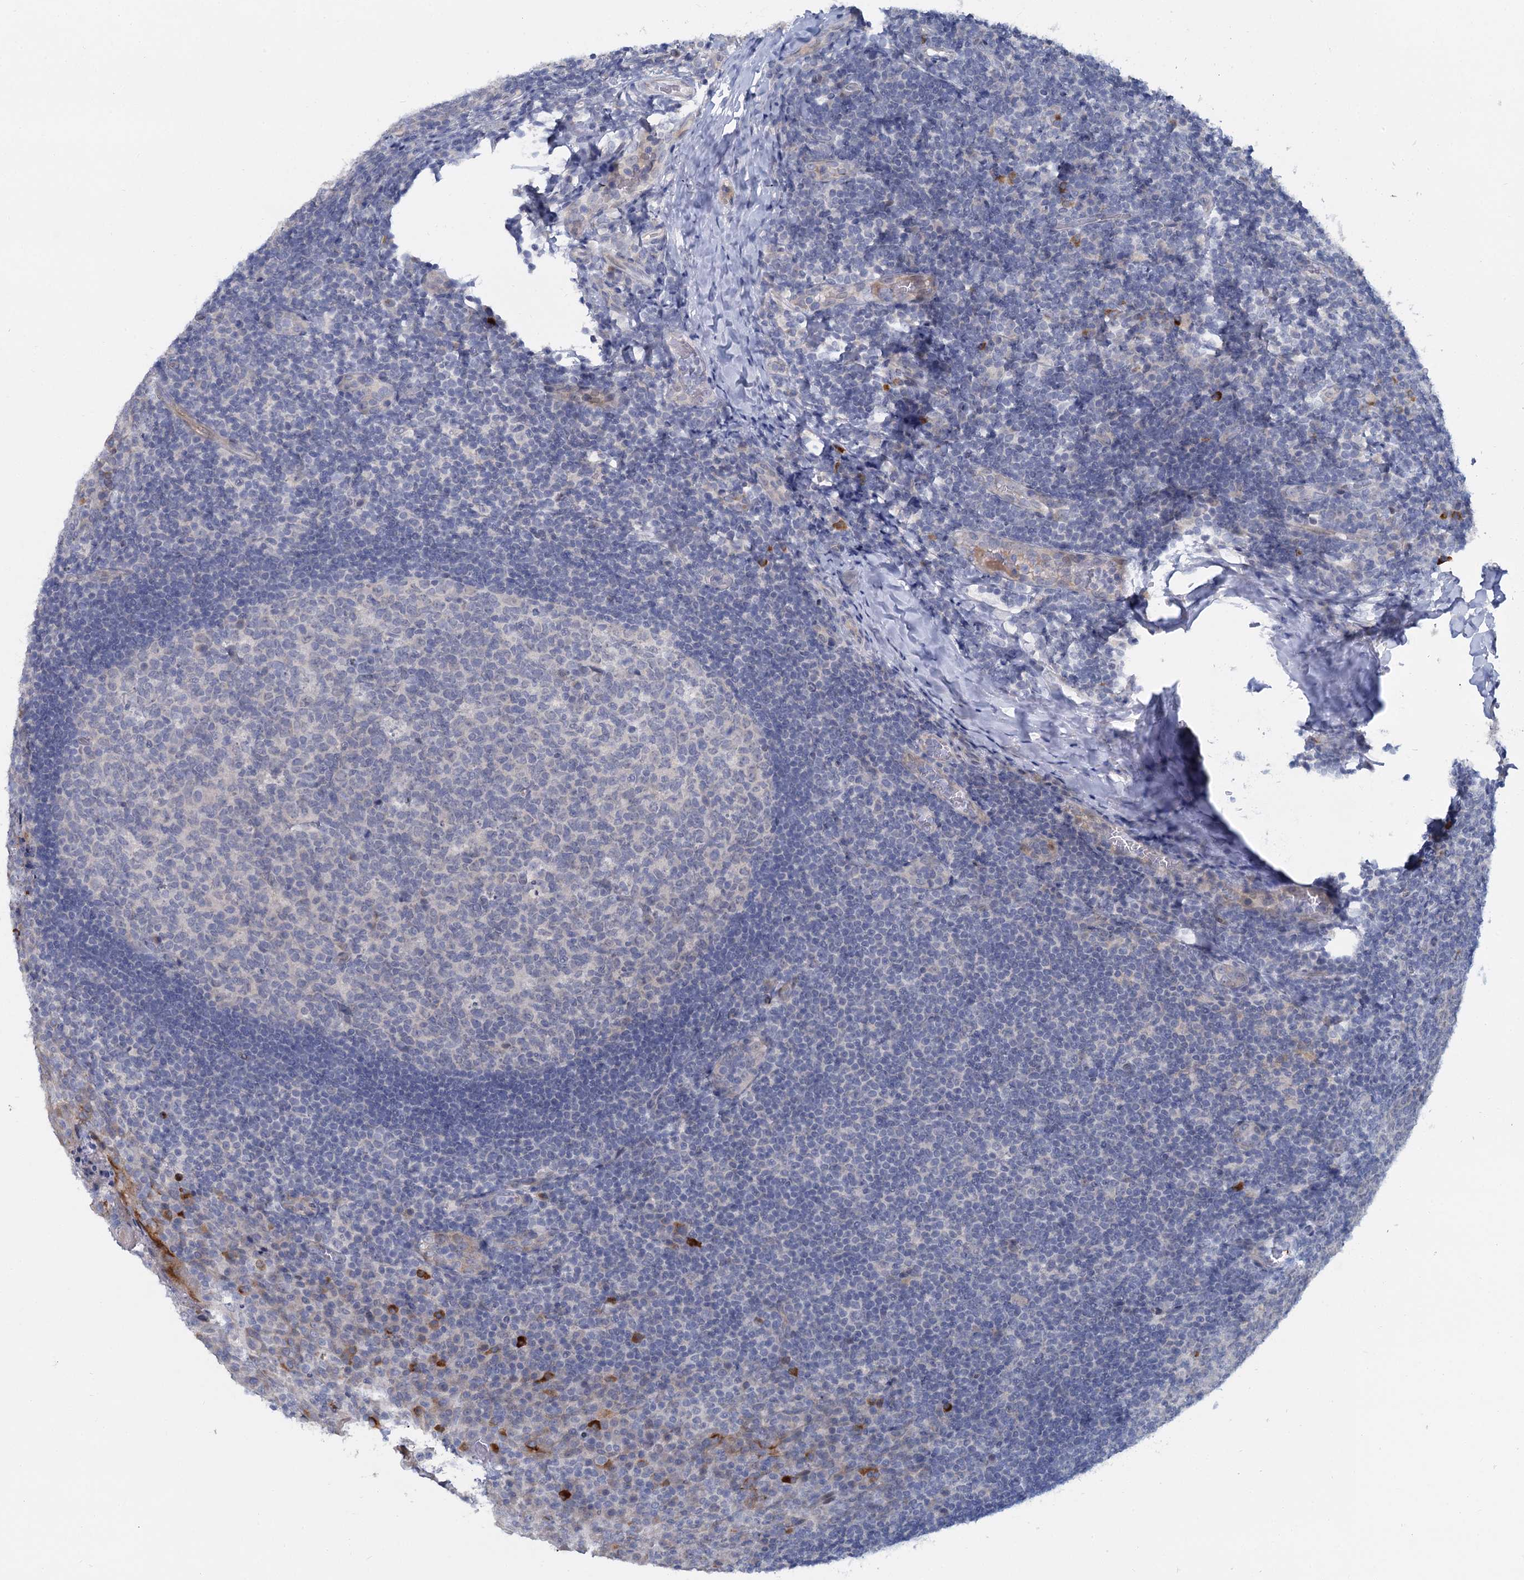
{"staining": {"intensity": "negative", "quantity": "none", "location": "none"}, "tissue": "tonsil", "cell_type": "Germinal center cells", "image_type": "normal", "snomed": [{"axis": "morphology", "description": "Normal tissue, NOS"}, {"axis": "topography", "description": "Tonsil"}], "caption": "Immunohistochemistry (IHC) of unremarkable human tonsil demonstrates no expression in germinal center cells.", "gene": "ACRBP", "patient": {"sex": "male", "age": 17}}